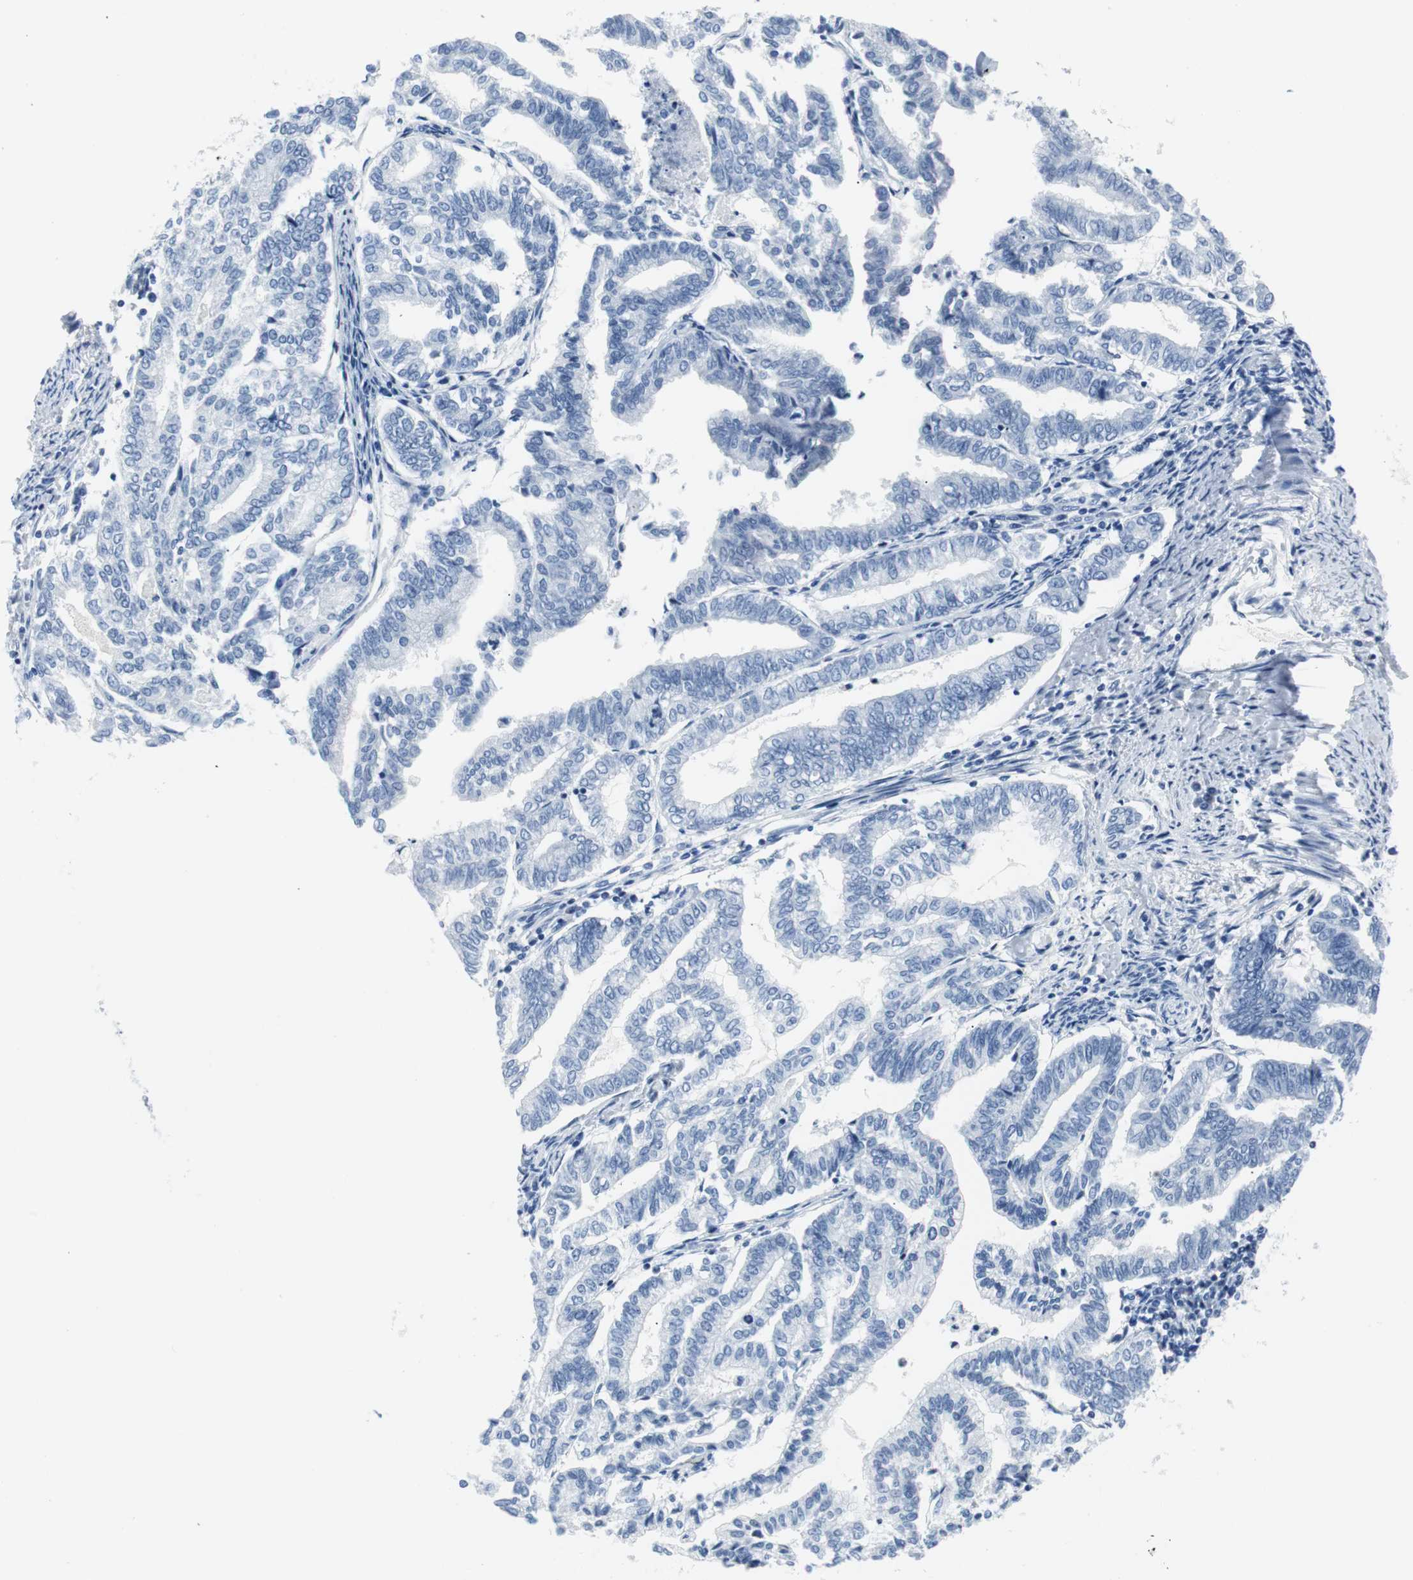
{"staining": {"intensity": "negative", "quantity": "none", "location": "none"}, "tissue": "endometrial cancer", "cell_type": "Tumor cells", "image_type": "cancer", "snomed": [{"axis": "morphology", "description": "Adenocarcinoma, NOS"}, {"axis": "topography", "description": "Endometrium"}], "caption": "An immunohistochemistry (IHC) histopathology image of endometrial cancer (adenocarcinoma) is shown. There is no staining in tumor cells of endometrial cancer (adenocarcinoma).", "gene": "GAP43", "patient": {"sex": "female", "age": 79}}